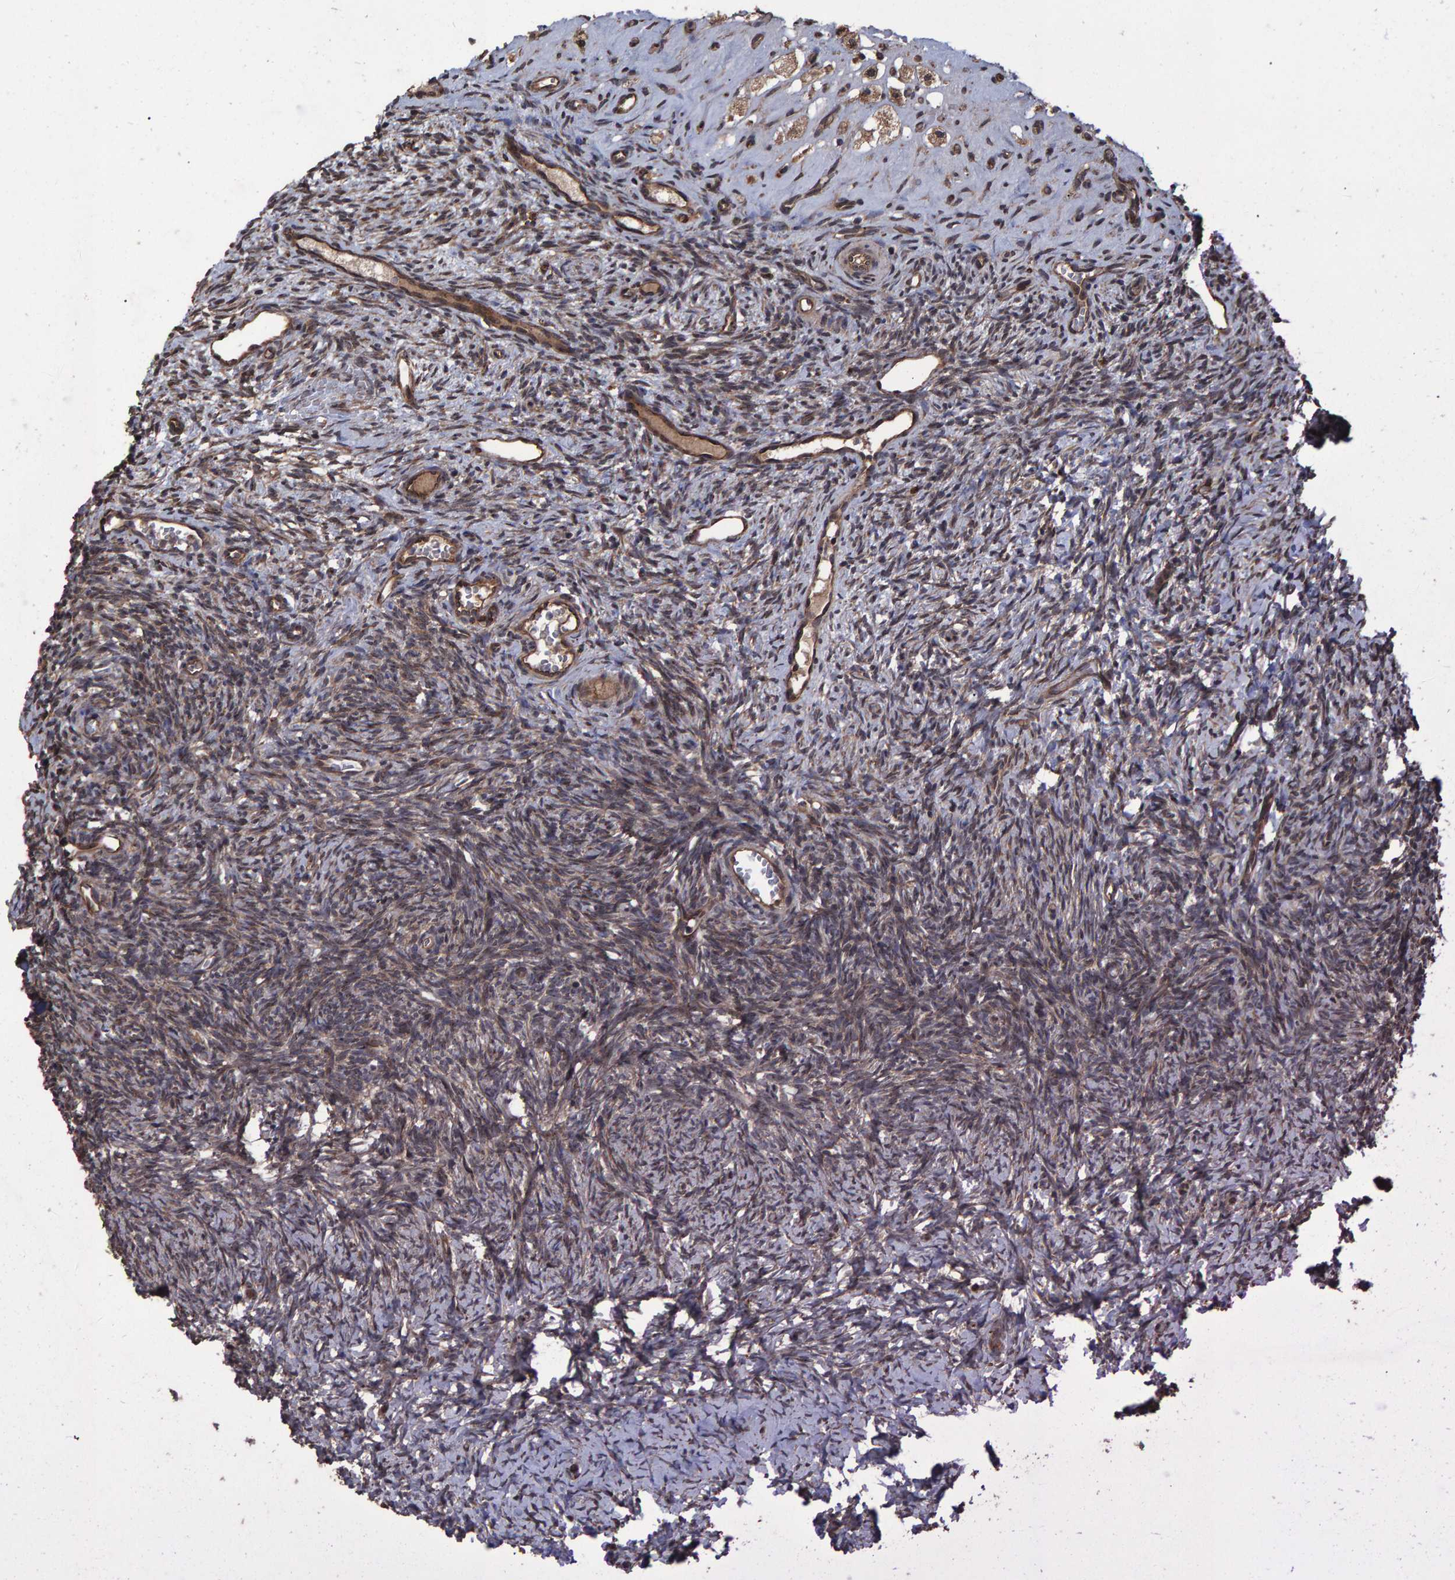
{"staining": {"intensity": "moderate", "quantity": ">75%", "location": "cytoplasmic/membranous,nuclear"}, "tissue": "ovary", "cell_type": "Follicle cells", "image_type": "normal", "snomed": [{"axis": "morphology", "description": "Normal tissue, NOS"}, {"axis": "topography", "description": "Ovary"}], "caption": "Brown immunohistochemical staining in unremarkable ovary displays moderate cytoplasmic/membranous,nuclear staining in about >75% of follicle cells.", "gene": "TRIM68", "patient": {"sex": "female", "age": 34}}